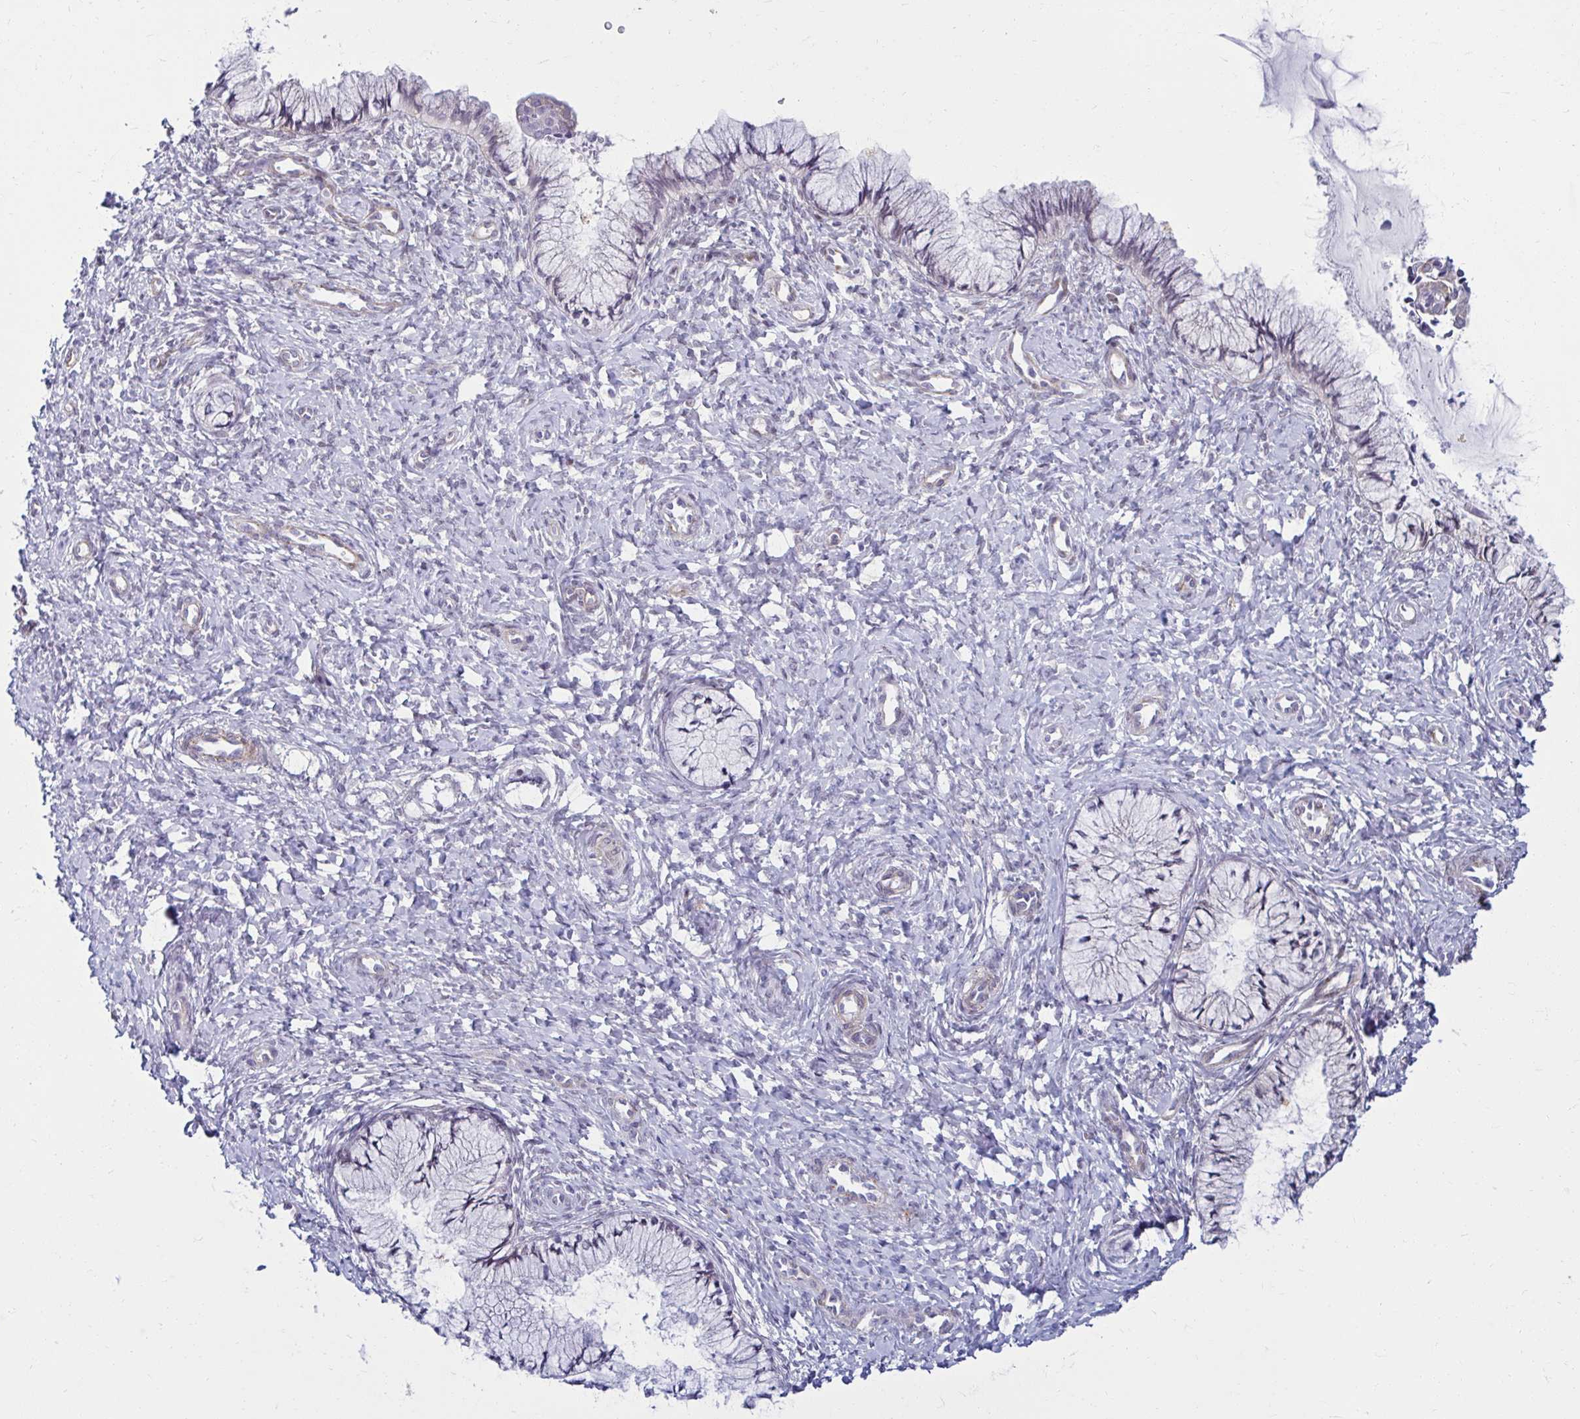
{"staining": {"intensity": "negative", "quantity": "none", "location": "none"}, "tissue": "cervix", "cell_type": "Glandular cells", "image_type": "normal", "snomed": [{"axis": "morphology", "description": "Normal tissue, NOS"}, {"axis": "topography", "description": "Cervix"}], "caption": "Protein analysis of normal cervix reveals no significant expression in glandular cells. (DAB (3,3'-diaminobenzidine) immunohistochemistry visualized using brightfield microscopy, high magnification).", "gene": "ANKRD62", "patient": {"sex": "female", "age": 37}}